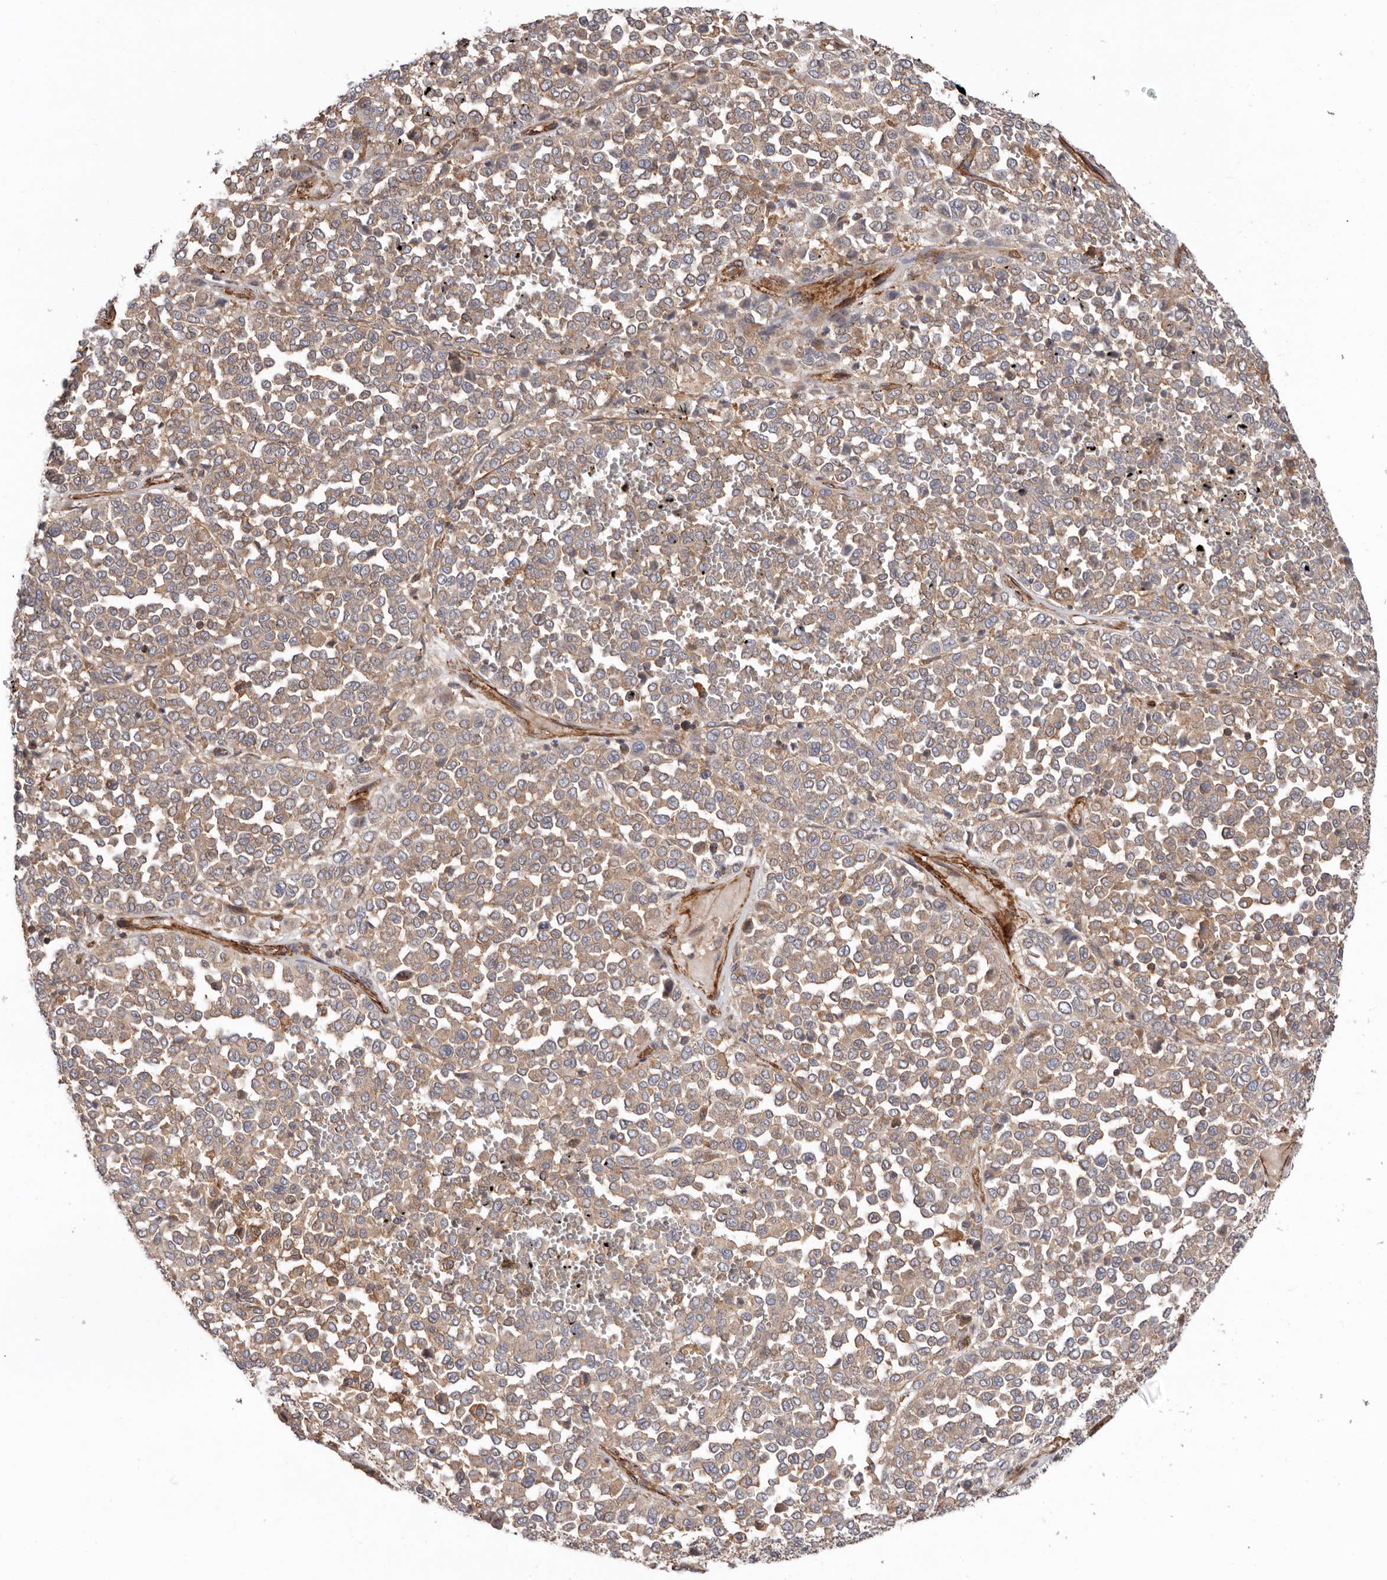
{"staining": {"intensity": "weak", "quantity": ">75%", "location": "cytoplasmic/membranous"}, "tissue": "melanoma", "cell_type": "Tumor cells", "image_type": "cancer", "snomed": [{"axis": "morphology", "description": "Malignant melanoma, Metastatic site"}, {"axis": "topography", "description": "Pancreas"}], "caption": "The photomicrograph exhibits staining of malignant melanoma (metastatic site), revealing weak cytoplasmic/membranous protein expression (brown color) within tumor cells.", "gene": "TMC7", "patient": {"sex": "female", "age": 30}}